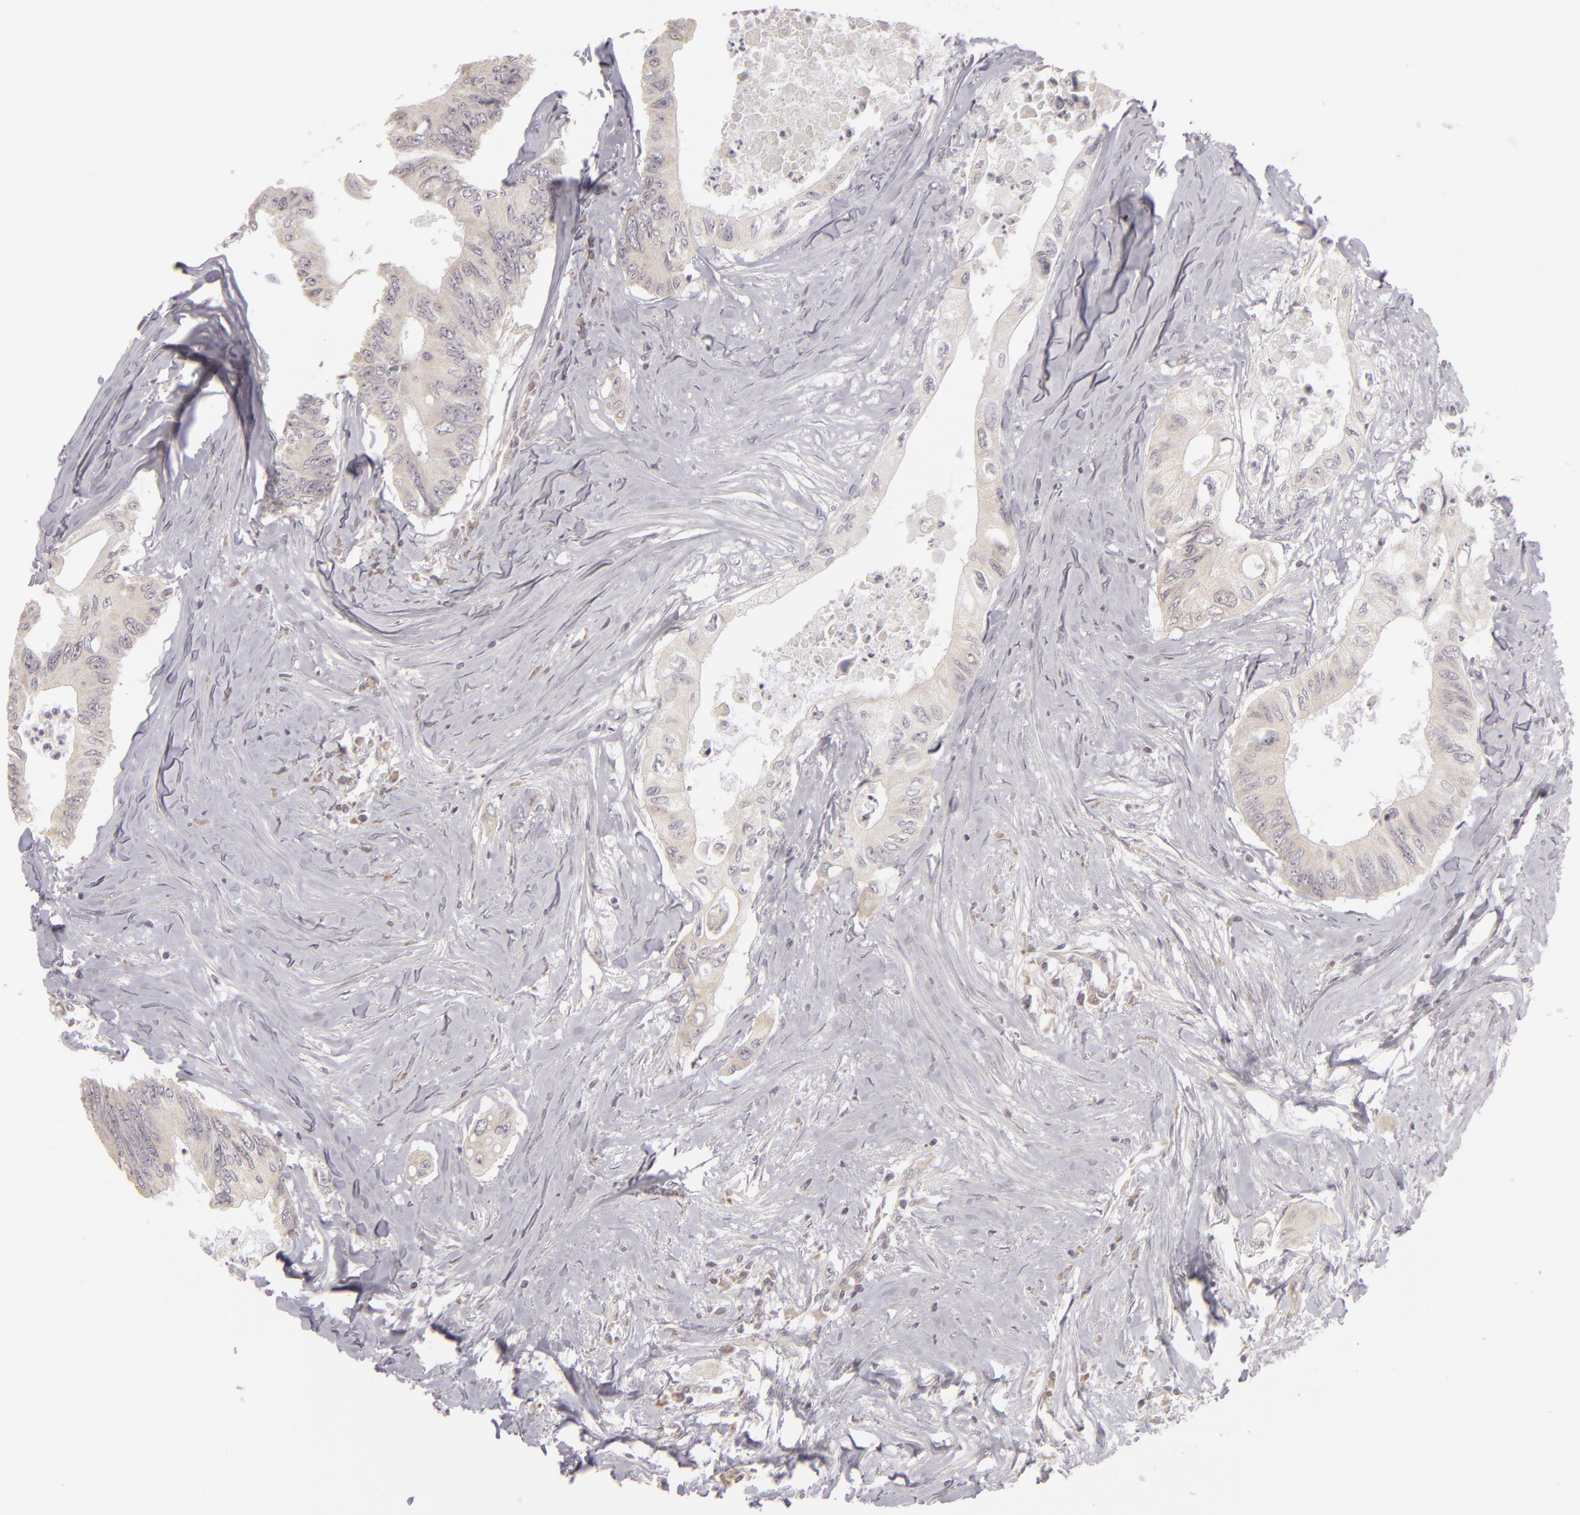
{"staining": {"intensity": "weak", "quantity": "25%-75%", "location": "cytoplasmic/membranous"}, "tissue": "colorectal cancer", "cell_type": "Tumor cells", "image_type": "cancer", "snomed": [{"axis": "morphology", "description": "Adenocarcinoma, NOS"}, {"axis": "topography", "description": "Colon"}], "caption": "Immunohistochemistry (IHC) micrograph of human colorectal adenocarcinoma stained for a protein (brown), which exhibits low levels of weak cytoplasmic/membranous staining in about 25%-75% of tumor cells.", "gene": "SIX1", "patient": {"sex": "male", "age": 65}}